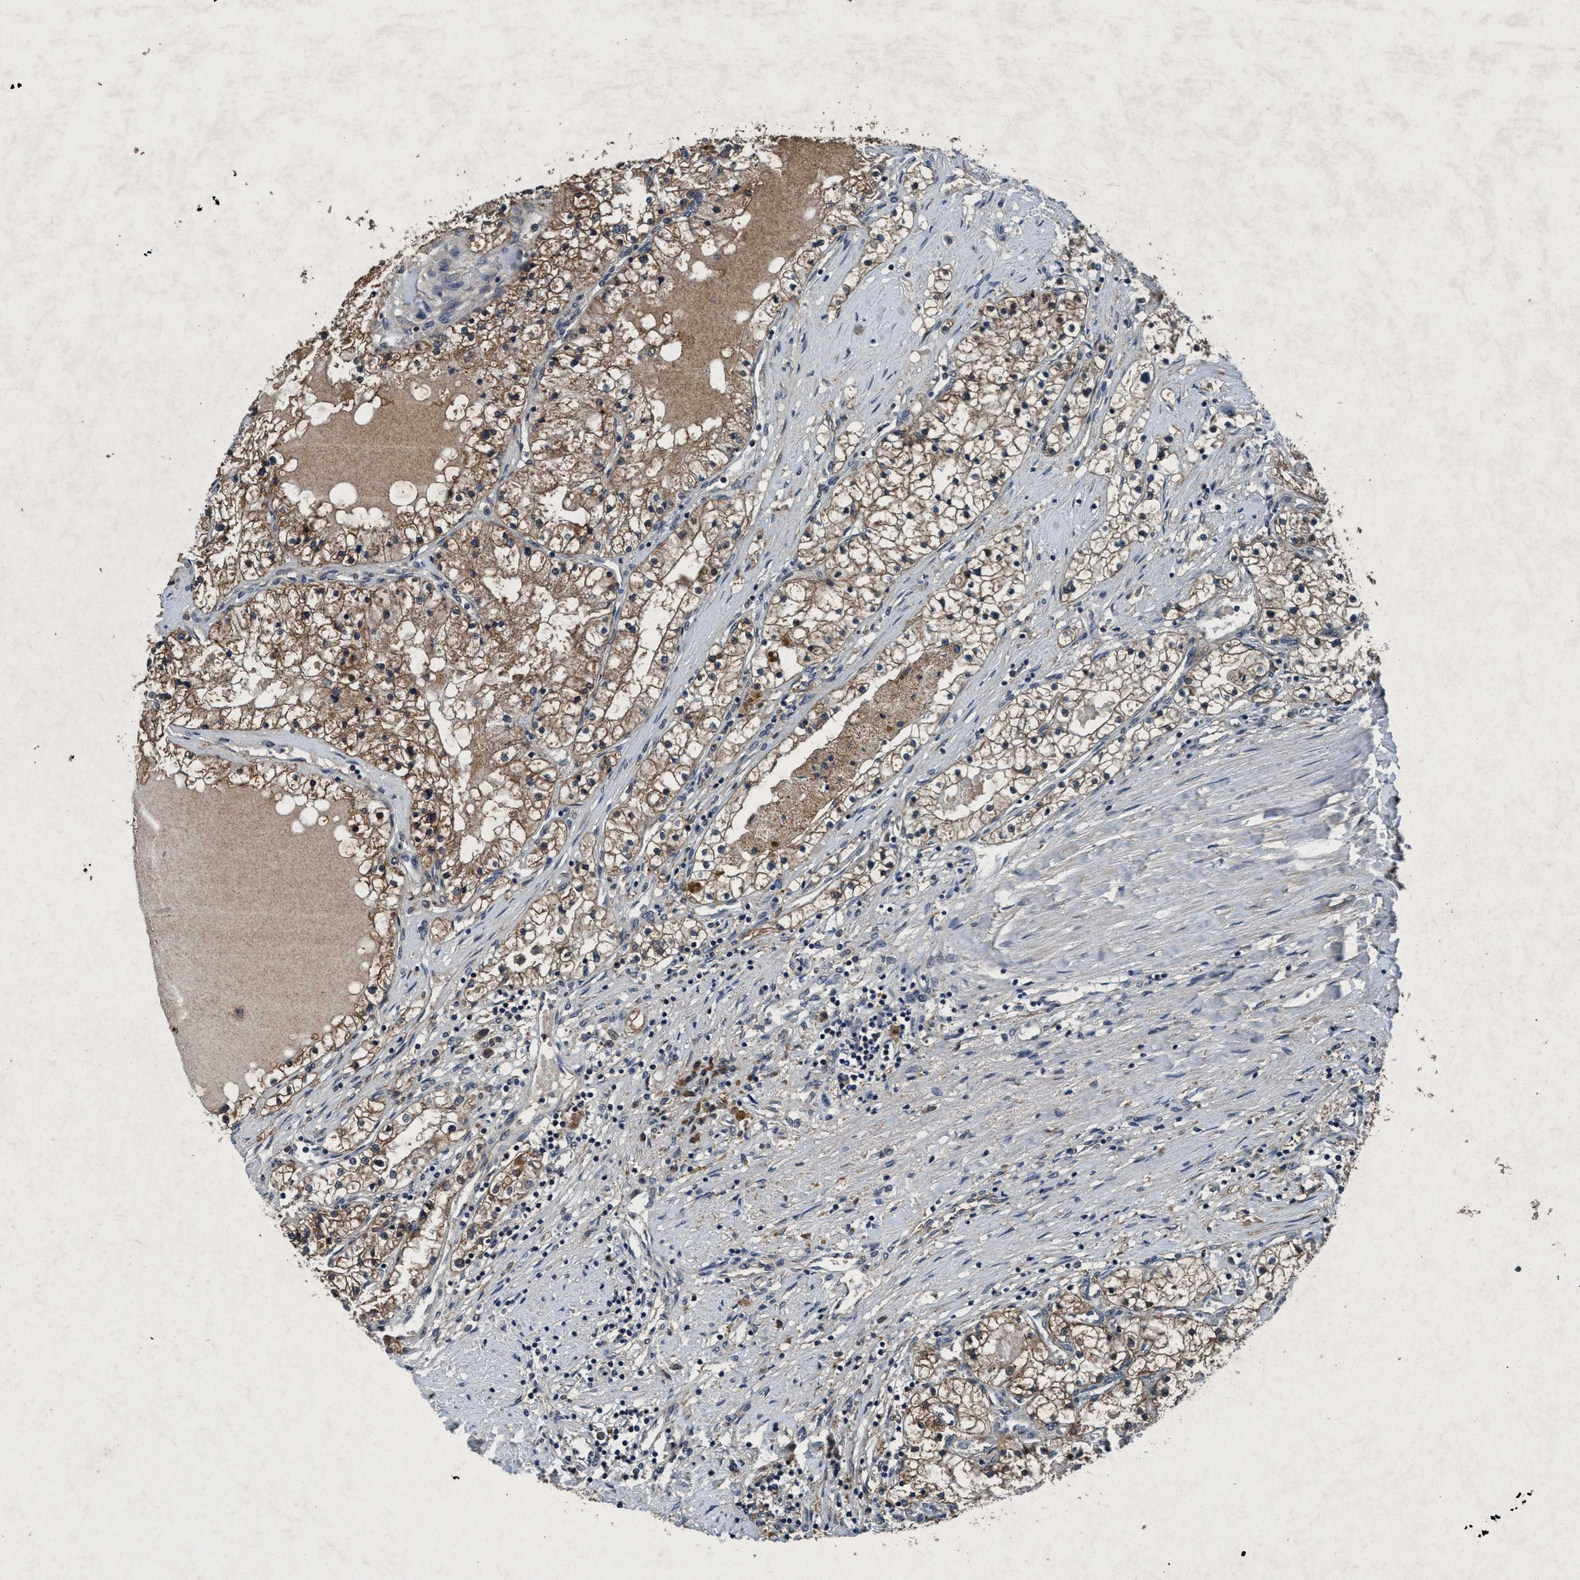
{"staining": {"intensity": "moderate", "quantity": ">75%", "location": "cytoplasmic/membranous"}, "tissue": "renal cancer", "cell_type": "Tumor cells", "image_type": "cancer", "snomed": [{"axis": "morphology", "description": "Adenocarcinoma, NOS"}, {"axis": "topography", "description": "Kidney"}], "caption": "The image shows staining of adenocarcinoma (renal), revealing moderate cytoplasmic/membranous protein positivity (brown color) within tumor cells. Immunohistochemistry stains the protein of interest in brown and the nuclei are stained blue.", "gene": "AKT1S1", "patient": {"sex": "male", "age": 68}}